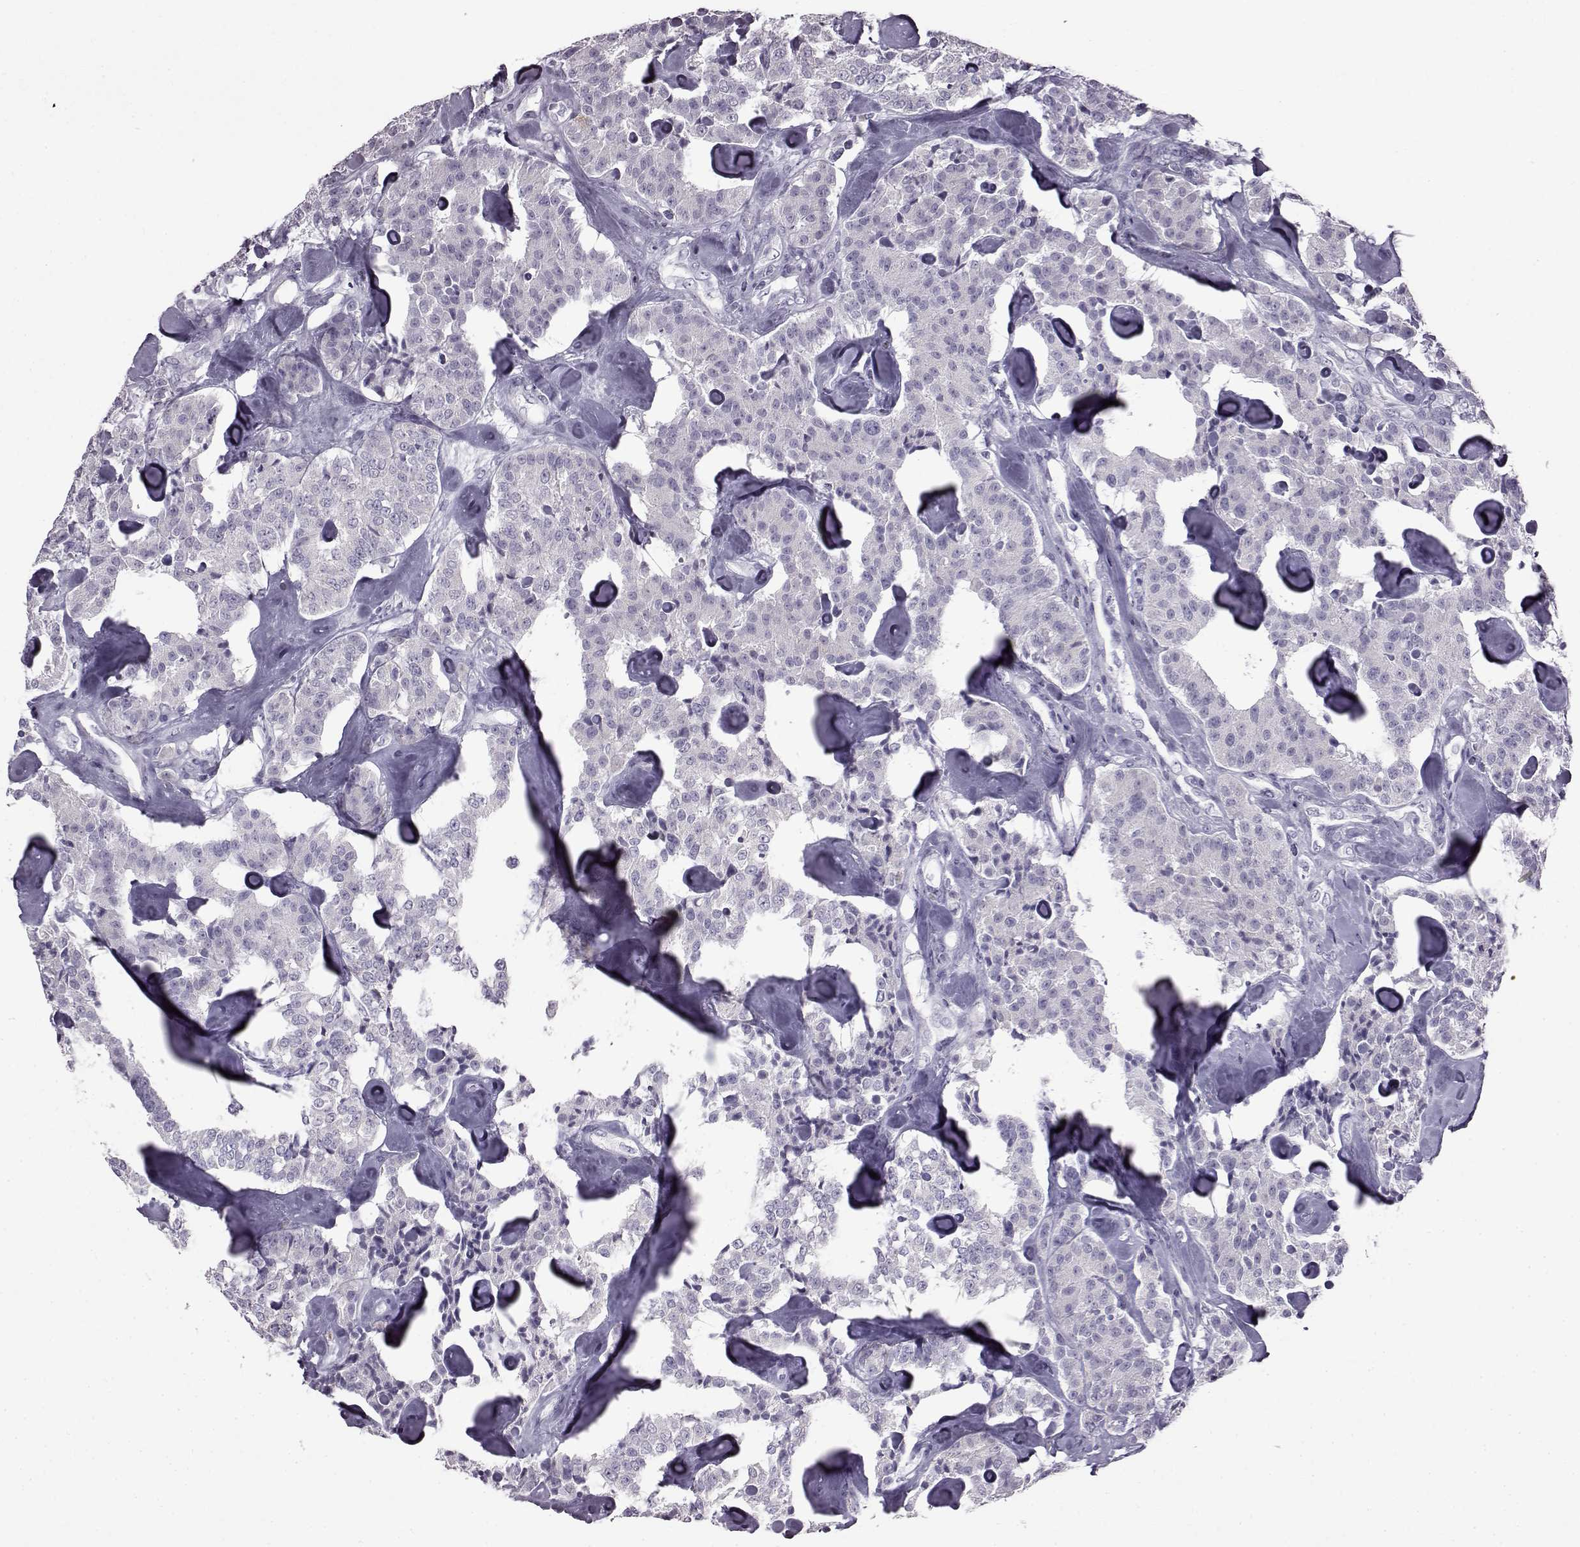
{"staining": {"intensity": "negative", "quantity": "none", "location": "none"}, "tissue": "carcinoid", "cell_type": "Tumor cells", "image_type": "cancer", "snomed": [{"axis": "morphology", "description": "Carcinoid, malignant, NOS"}, {"axis": "topography", "description": "Pancreas"}], "caption": "High power microscopy micrograph of an IHC image of carcinoid, revealing no significant staining in tumor cells.", "gene": "SLC28A2", "patient": {"sex": "male", "age": 41}}